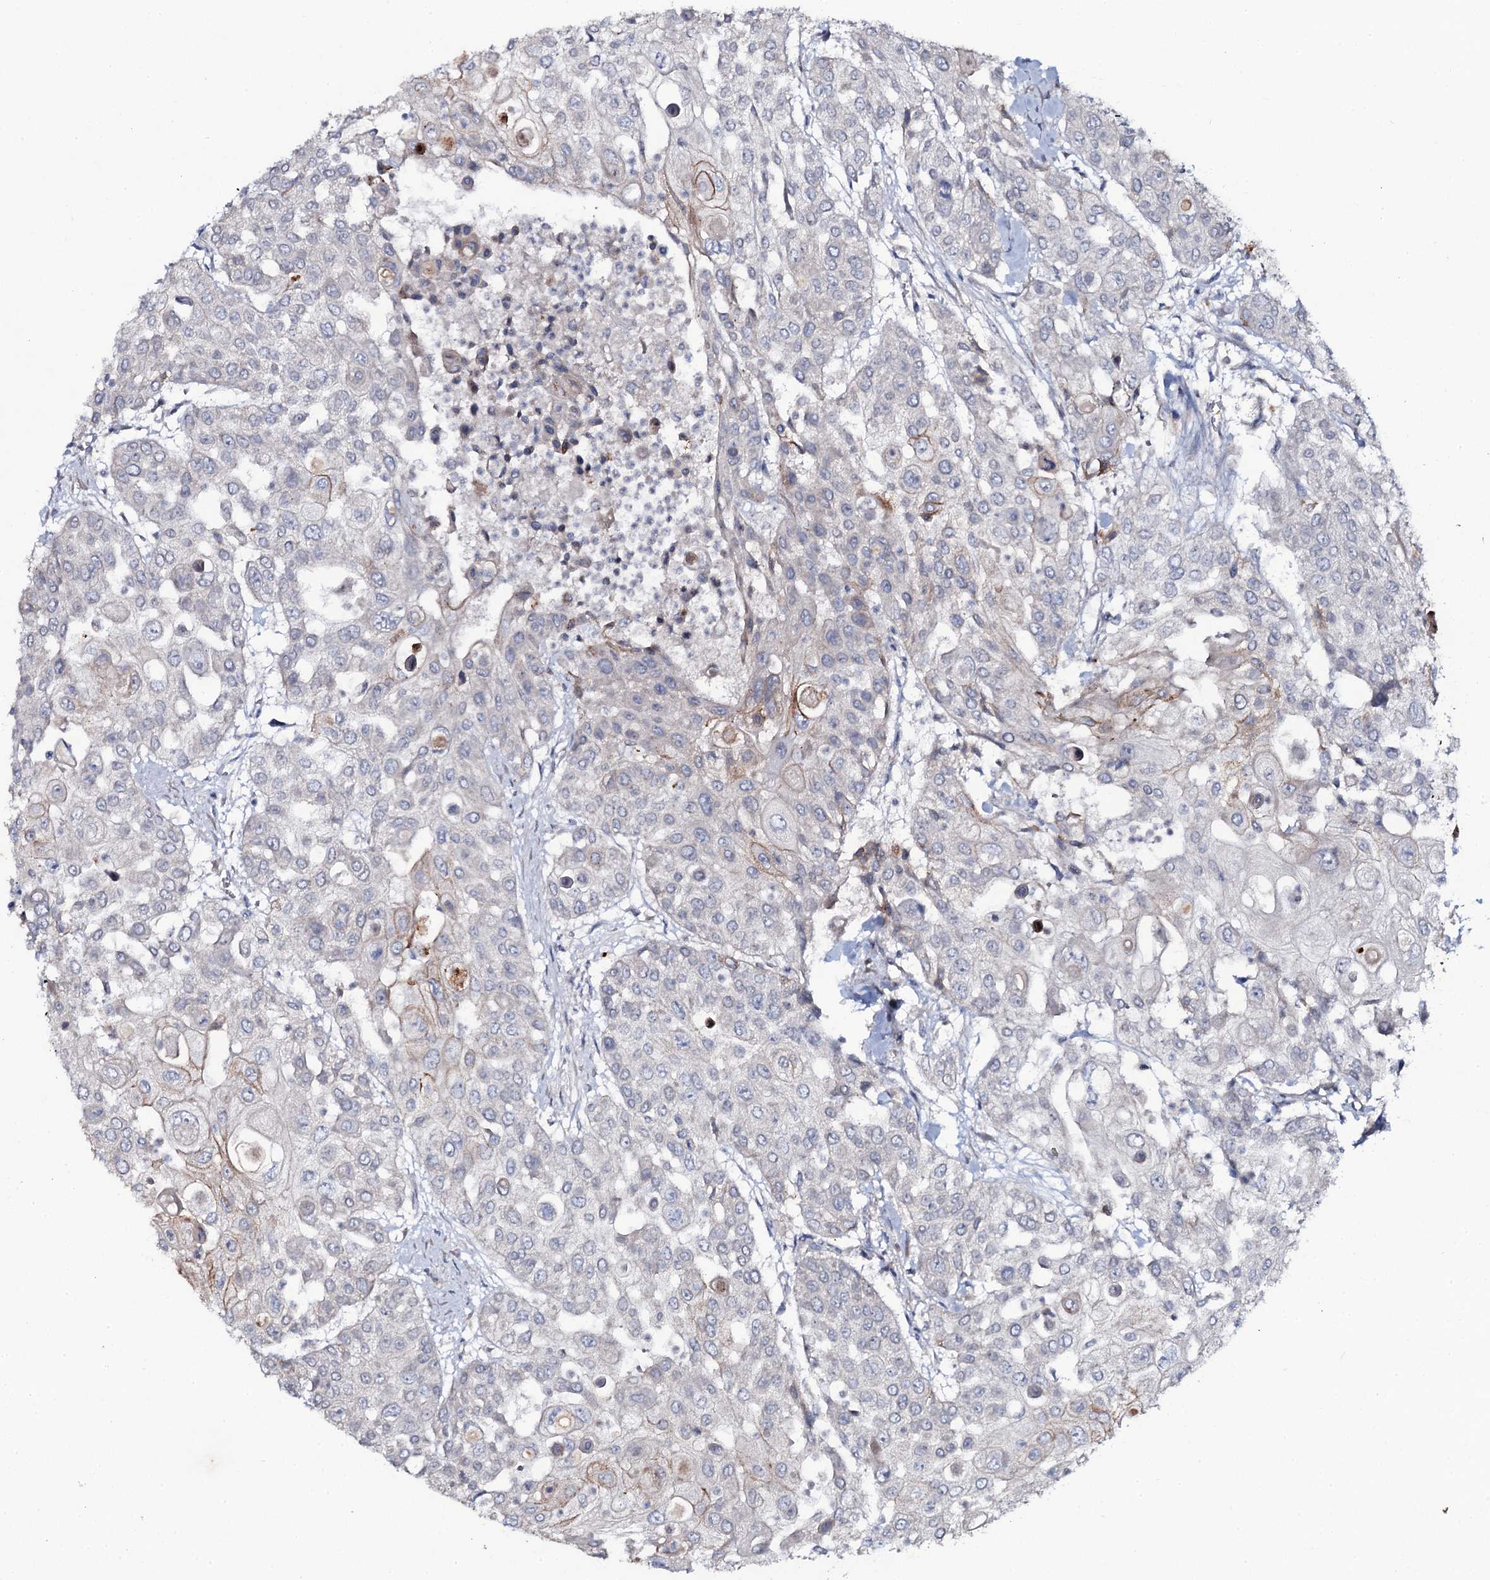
{"staining": {"intensity": "negative", "quantity": "none", "location": "none"}, "tissue": "urothelial cancer", "cell_type": "Tumor cells", "image_type": "cancer", "snomed": [{"axis": "morphology", "description": "Urothelial carcinoma, High grade"}, {"axis": "topography", "description": "Urinary bladder"}], "caption": "Urothelial cancer was stained to show a protein in brown. There is no significant positivity in tumor cells. The staining is performed using DAB (3,3'-diaminobenzidine) brown chromogen with nuclei counter-stained in using hematoxylin.", "gene": "SNAP23", "patient": {"sex": "female", "age": 79}}